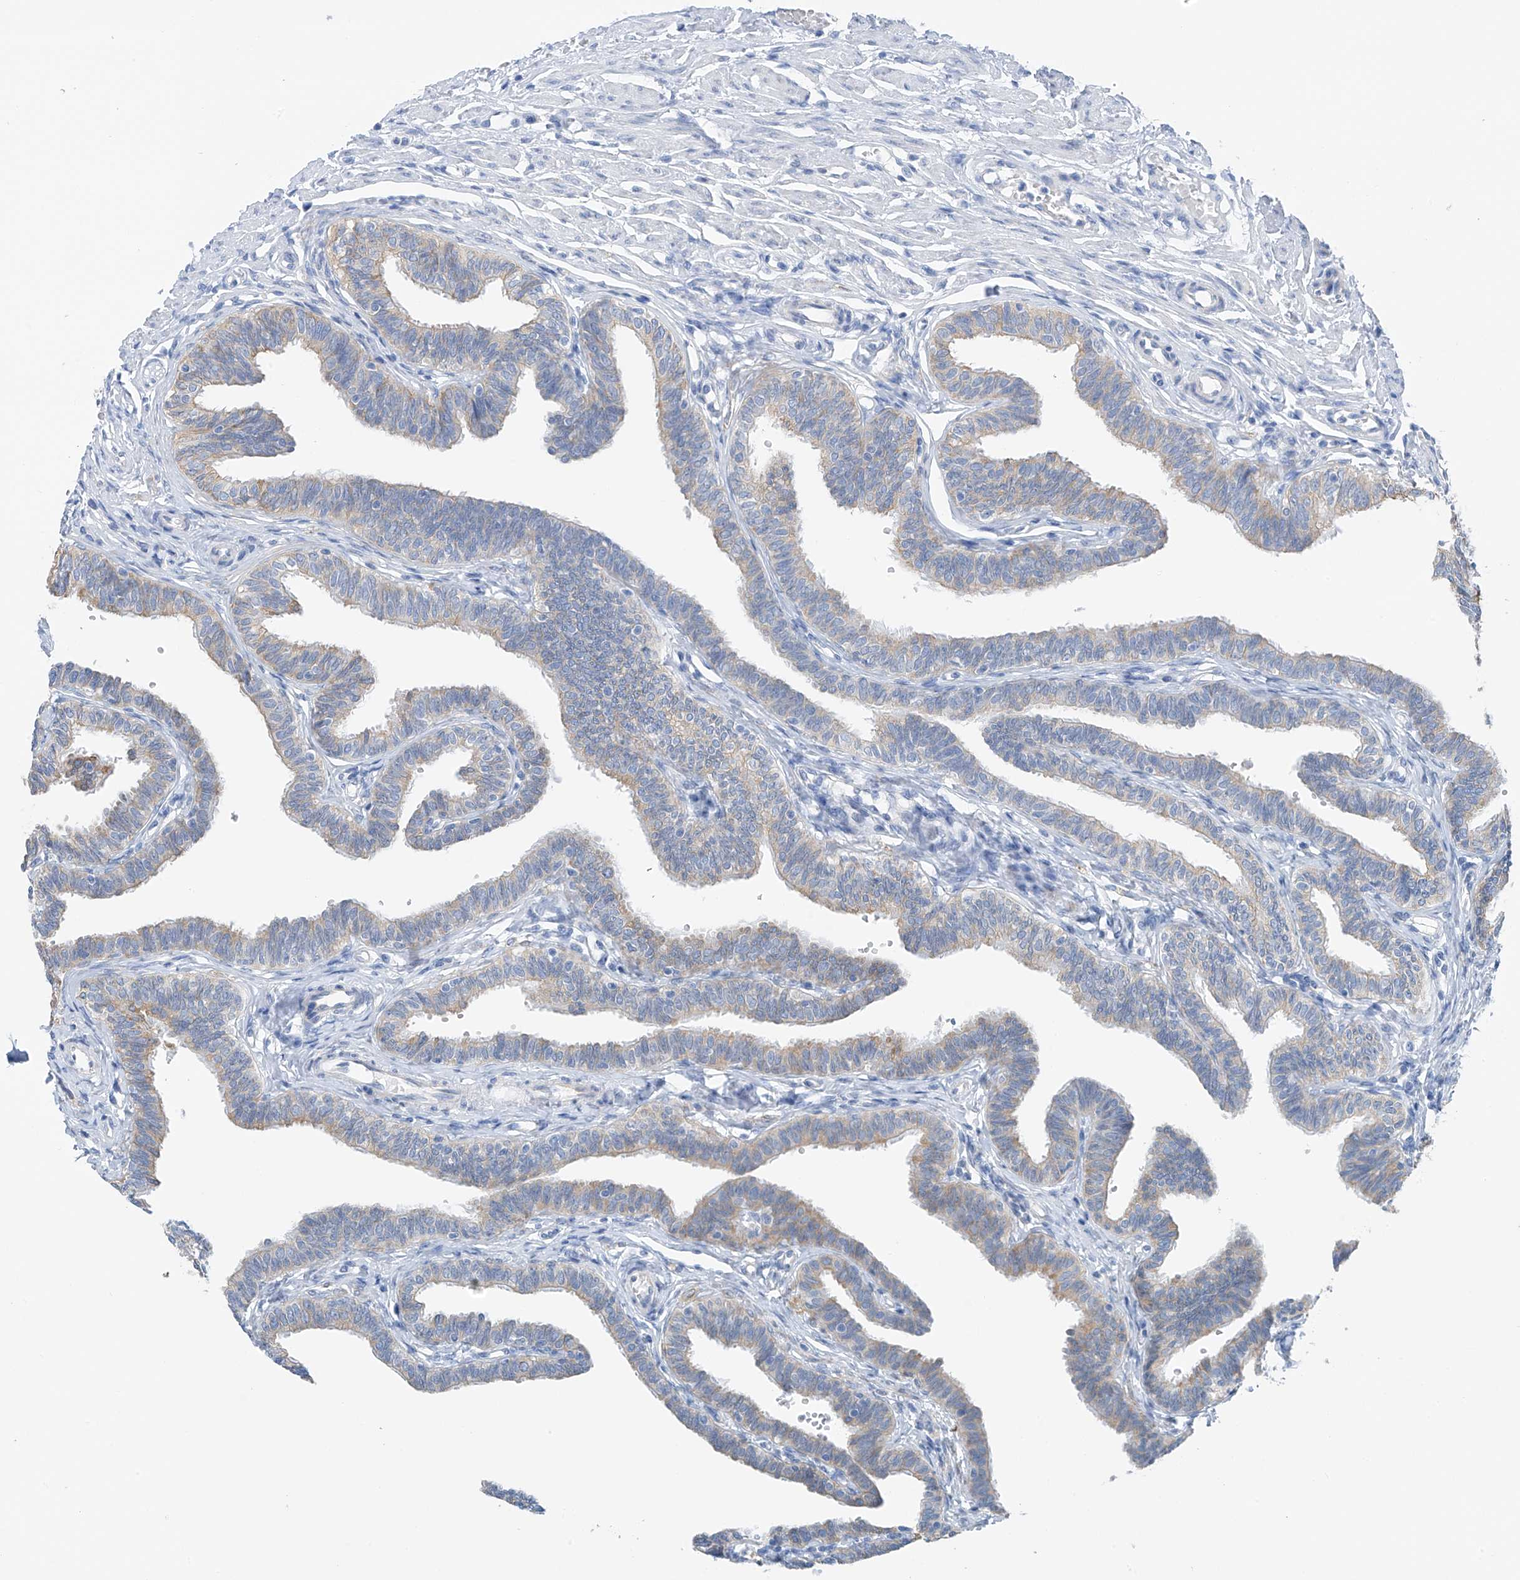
{"staining": {"intensity": "weak", "quantity": "<25%", "location": "cytoplasmic/membranous"}, "tissue": "fallopian tube", "cell_type": "Glandular cells", "image_type": "normal", "snomed": [{"axis": "morphology", "description": "Normal tissue, NOS"}, {"axis": "topography", "description": "Fallopian tube"}, {"axis": "topography", "description": "Ovary"}], "caption": "Immunohistochemistry image of unremarkable fallopian tube: human fallopian tube stained with DAB (3,3'-diaminobenzidine) shows no significant protein positivity in glandular cells.", "gene": "RCN2", "patient": {"sex": "female", "age": 23}}